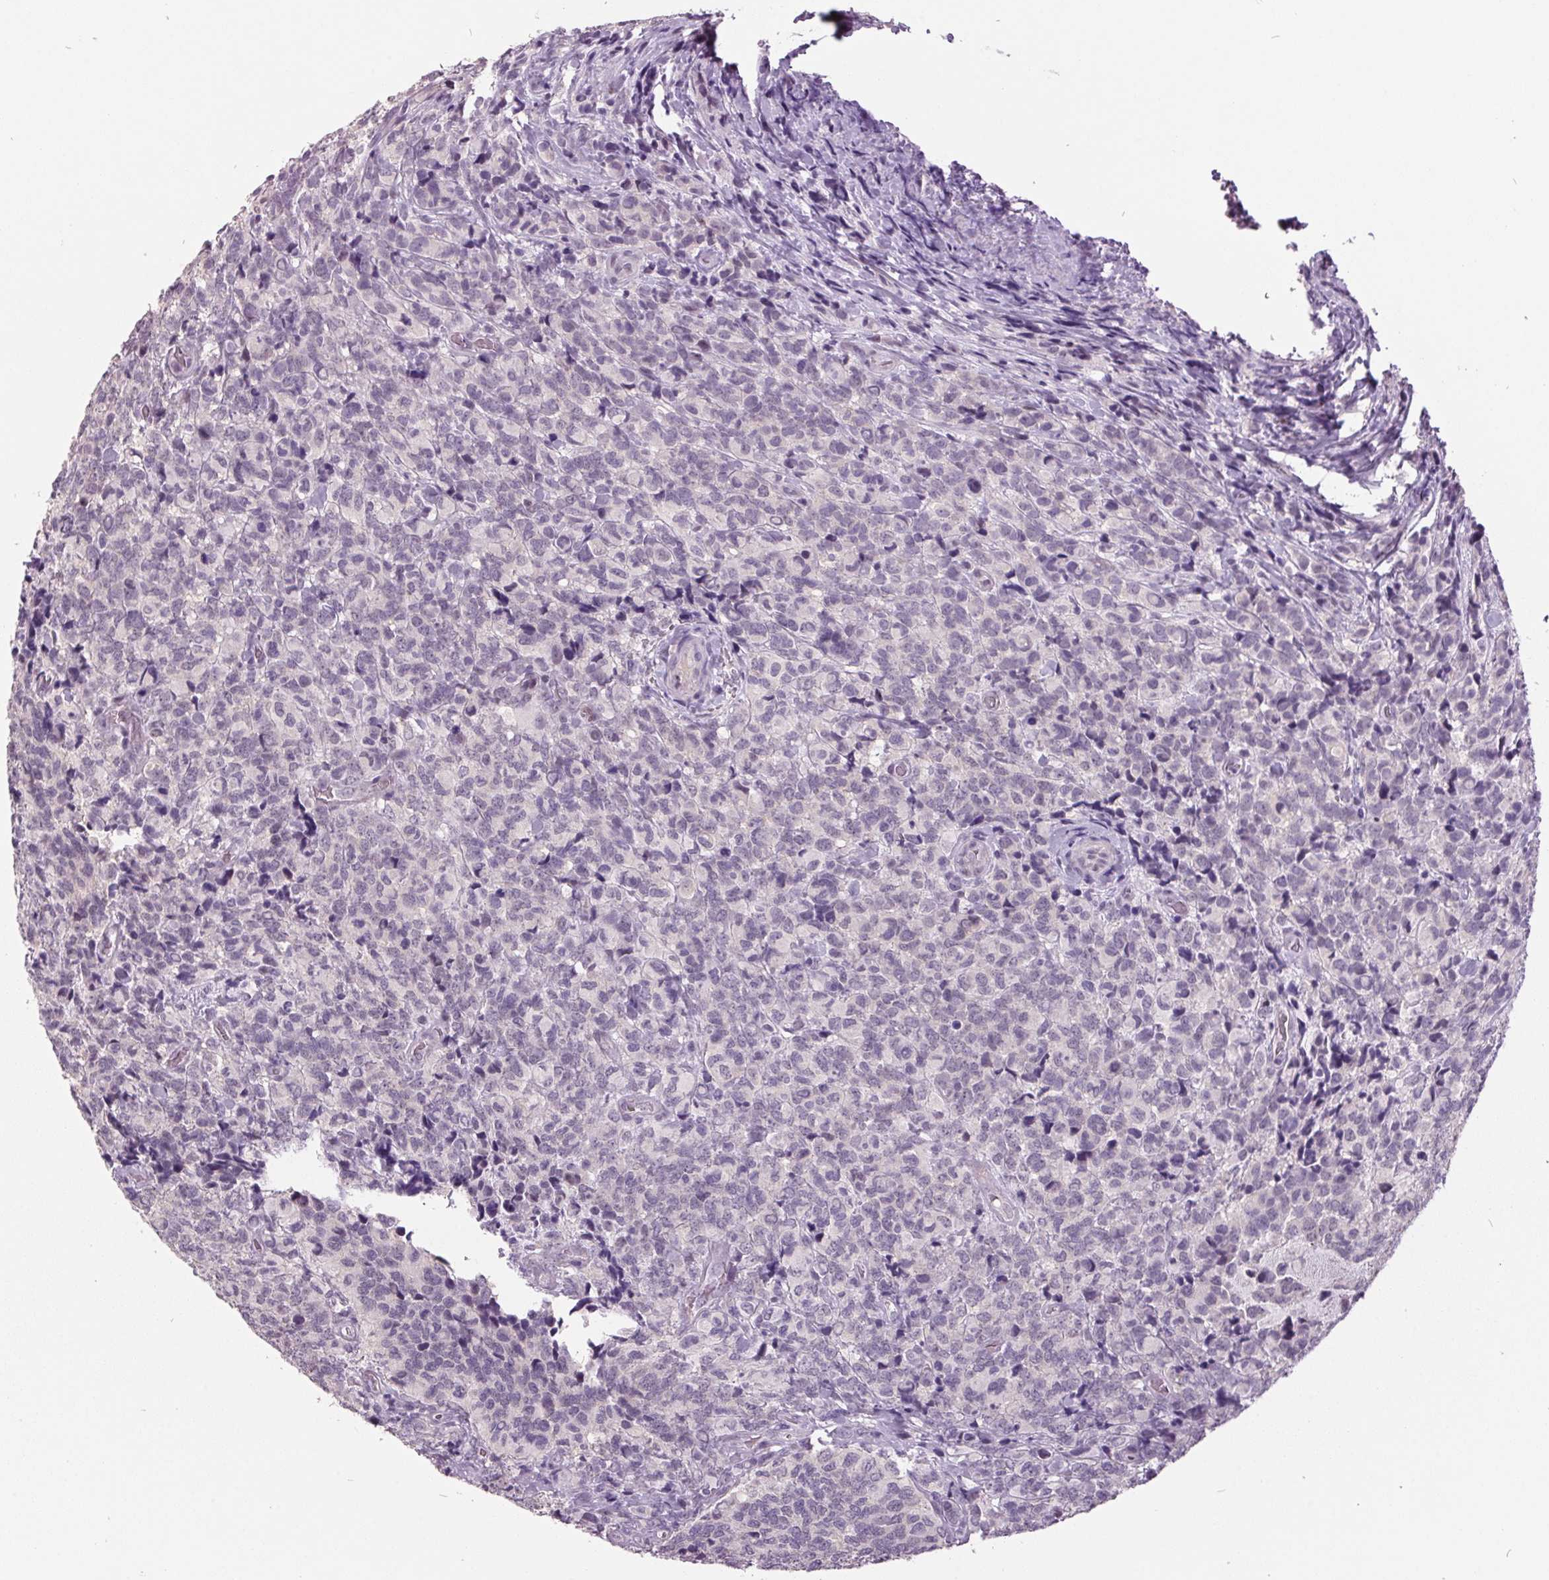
{"staining": {"intensity": "negative", "quantity": "none", "location": "none"}, "tissue": "glioma", "cell_type": "Tumor cells", "image_type": "cancer", "snomed": [{"axis": "morphology", "description": "Glioma, malignant, High grade"}, {"axis": "topography", "description": "Brain"}], "caption": "A histopathology image of human malignant glioma (high-grade) is negative for staining in tumor cells. Nuclei are stained in blue.", "gene": "C2orf16", "patient": {"sex": "male", "age": 39}}